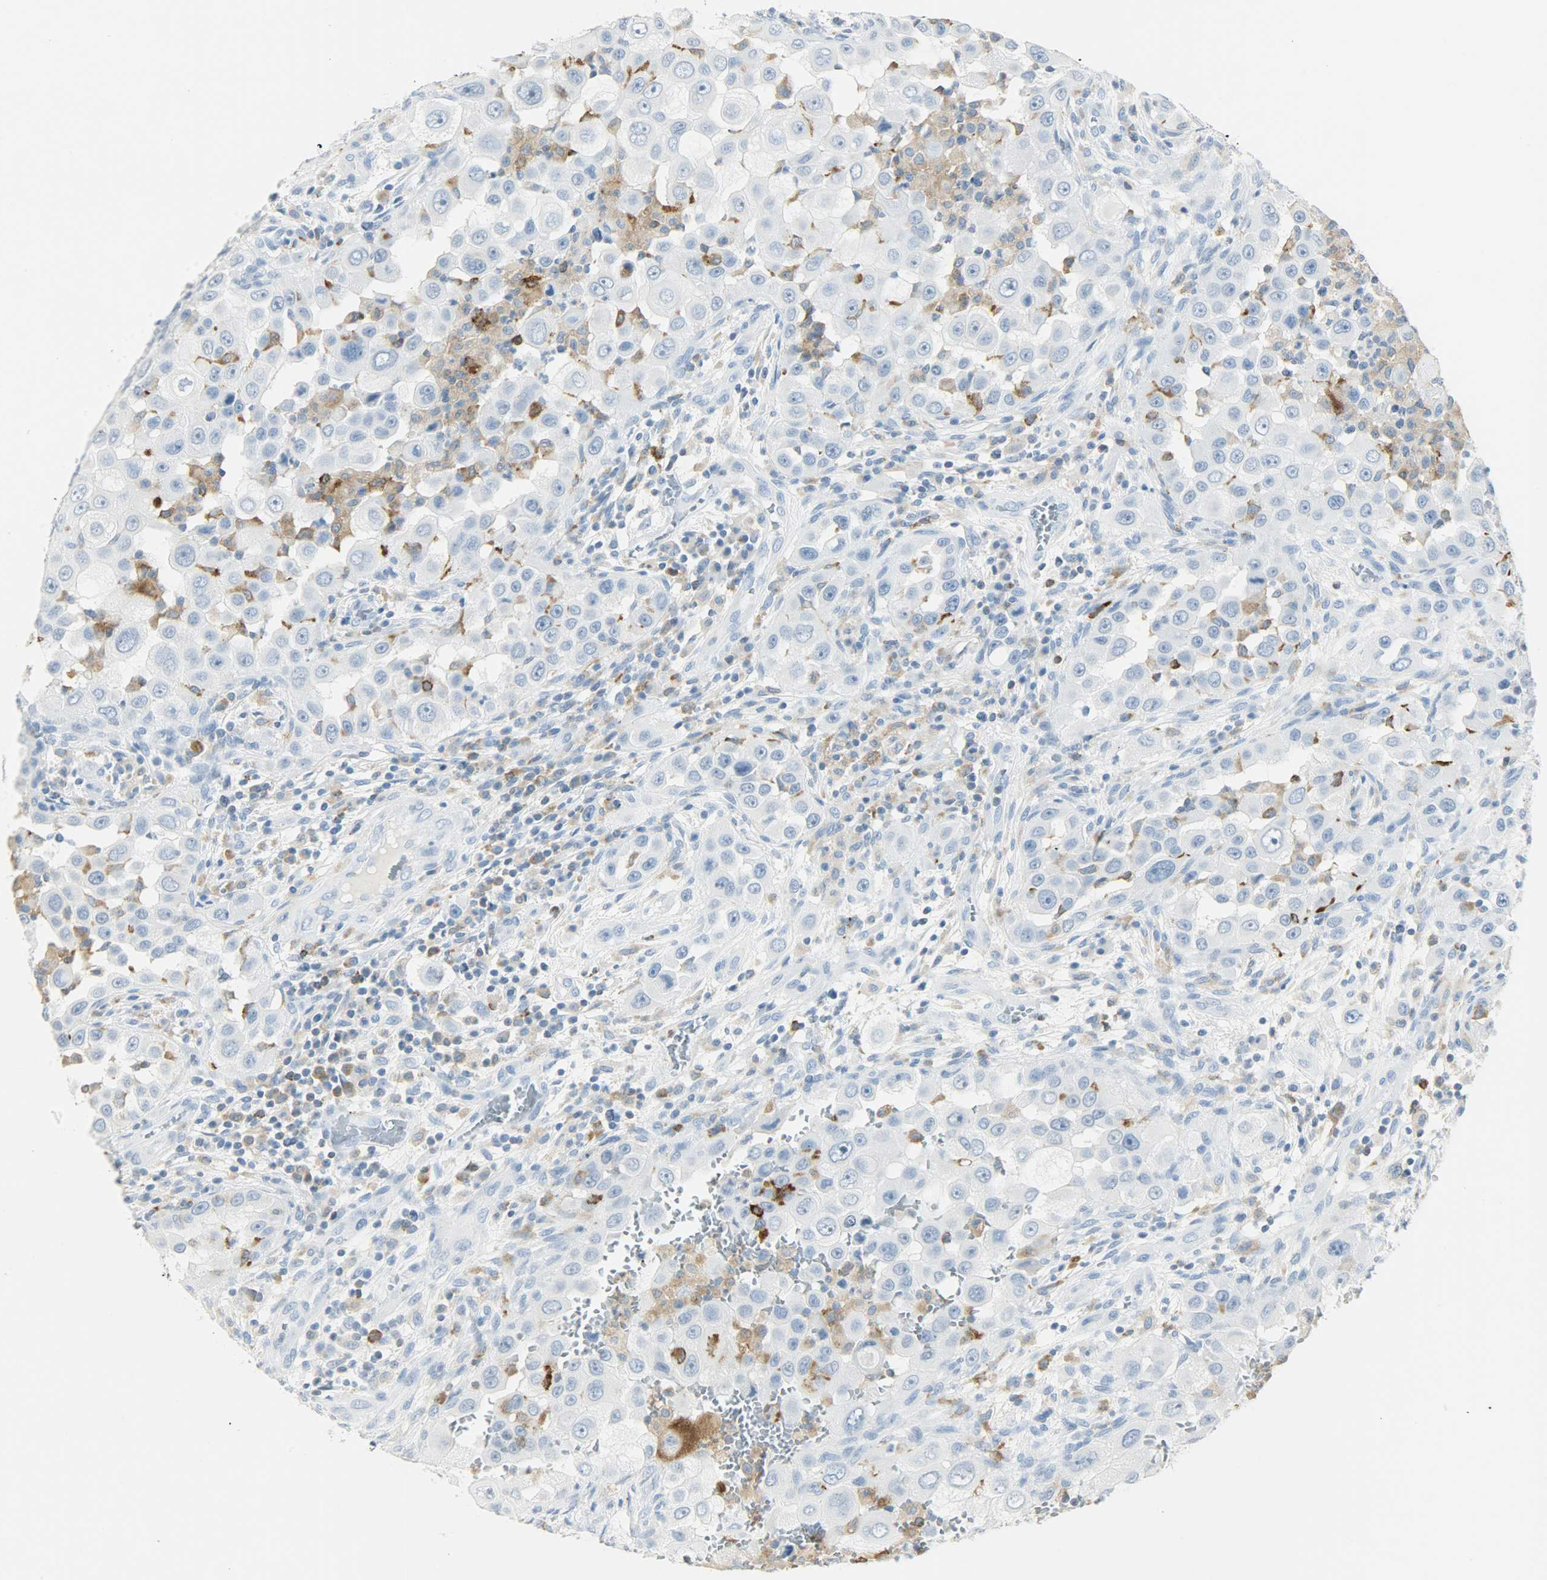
{"staining": {"intensity": "negative", "quantity": "none", "location": "none"}, "tissue": "head and neck cancer", "cell_type": "Tumor cells", "image_type": "cancer", "snomed": [{"axis": "morphology", "description": "Carcinoma, NOS"}, {"axis": "topography", "description": "Head-Neck"}], "caption": "Head and neck cancer was stained to show a protein in brown. There is no significant expression in tumor cells.", "gene": "PTPN6", "patient": {"sex": "male", "age": 87}}